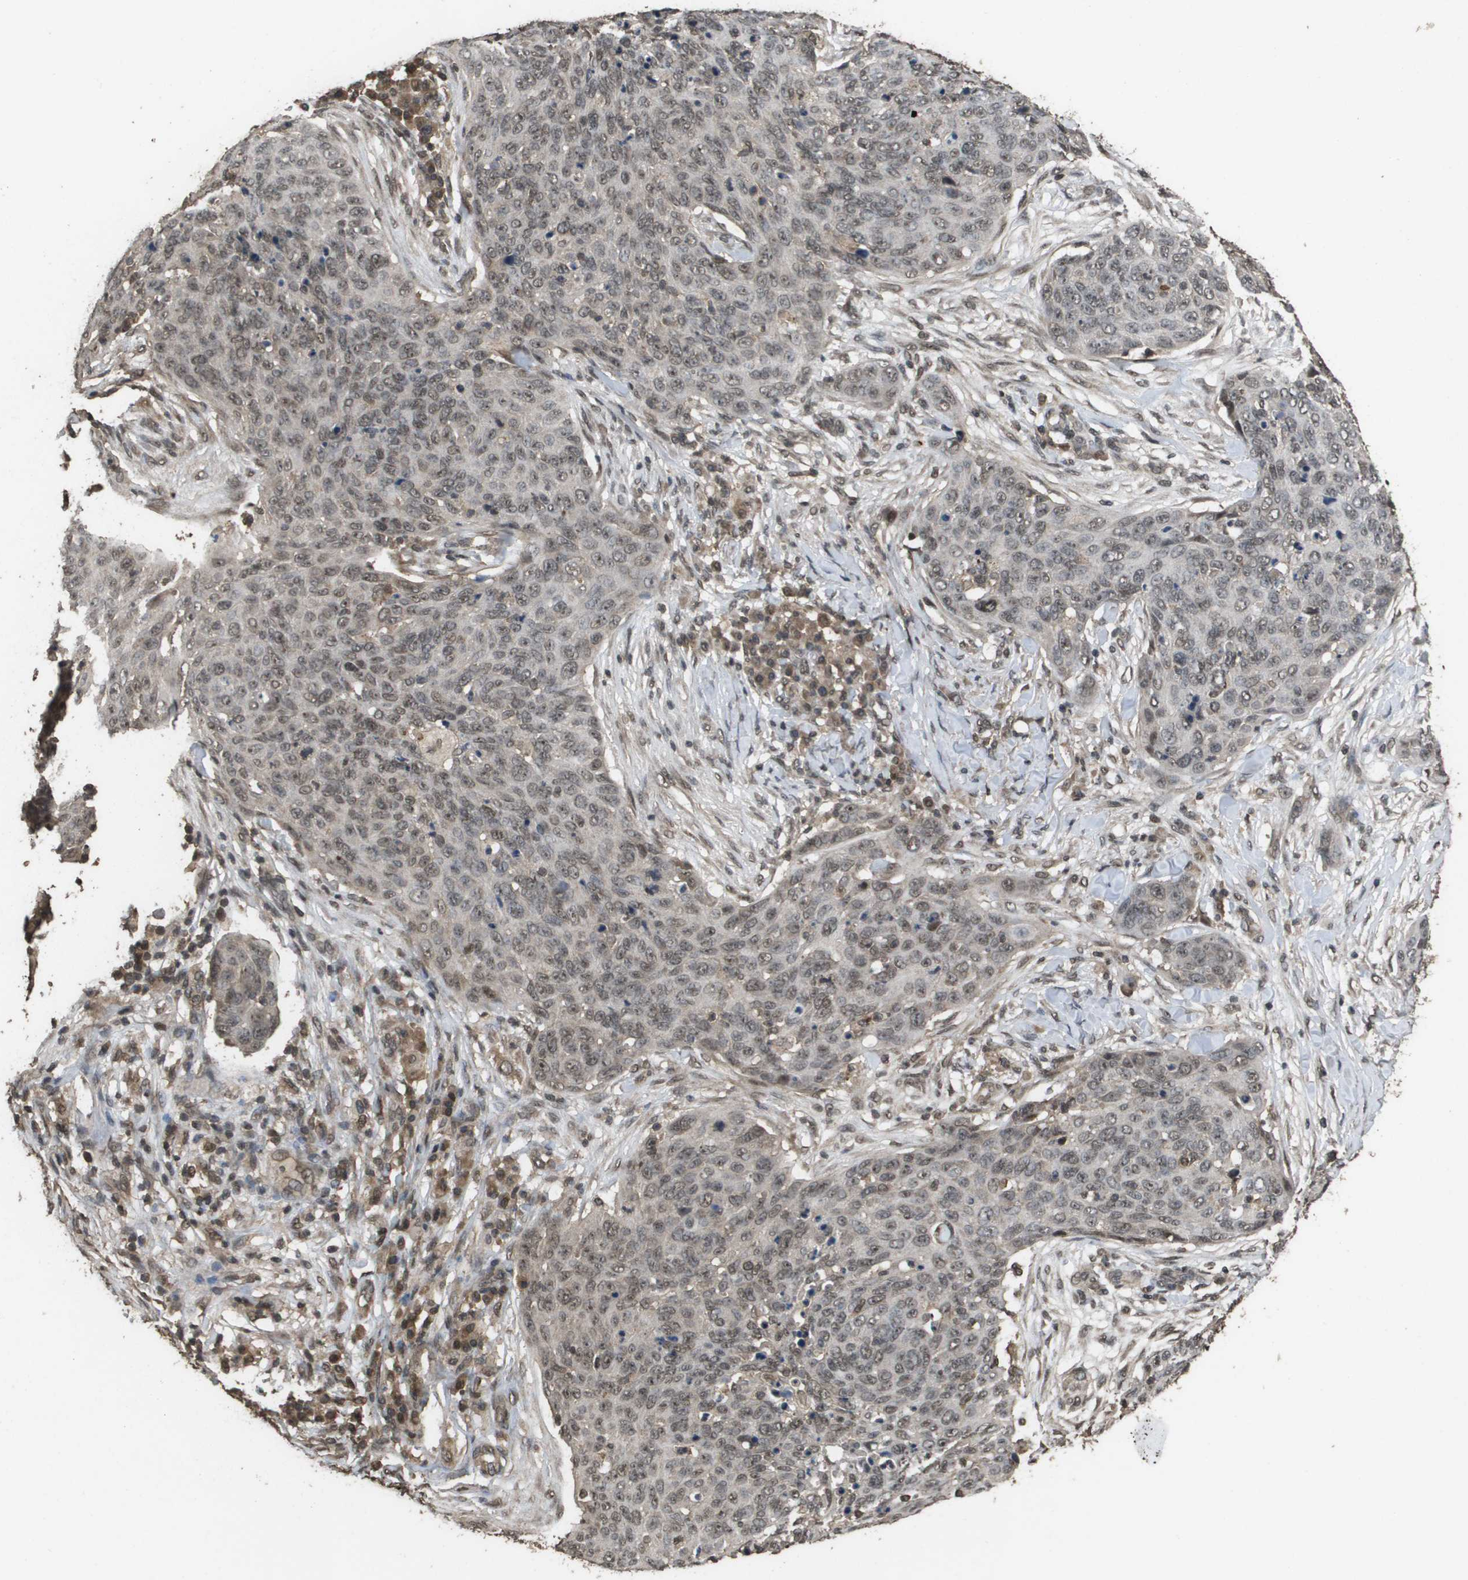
{"staining": {"intensity": "weak", "quantity": "25%-75%", "location": "cytoplasmic/membranous,nuclear"}, "tissue": "skin cancer", "cell_type": "Tumor cells", "image_type": "cancer", "snomed": [{"axis": "morphology", "description": "Squamous cell carcinoma in situ, NOS"}, {"axis": "morphology", "description": "Squamous cell carcinoma, NOS"}, {"axis": "topography", "description": "Skin"}], "caption": "Immunohistochemical staining of human skin cancer displays weak cytoplasmic/membranous and nuclear protein expression in about 25%-75% of tumor cells.", "gene": "AXIN2", "patient": {"sex": "male", "age": 93}}